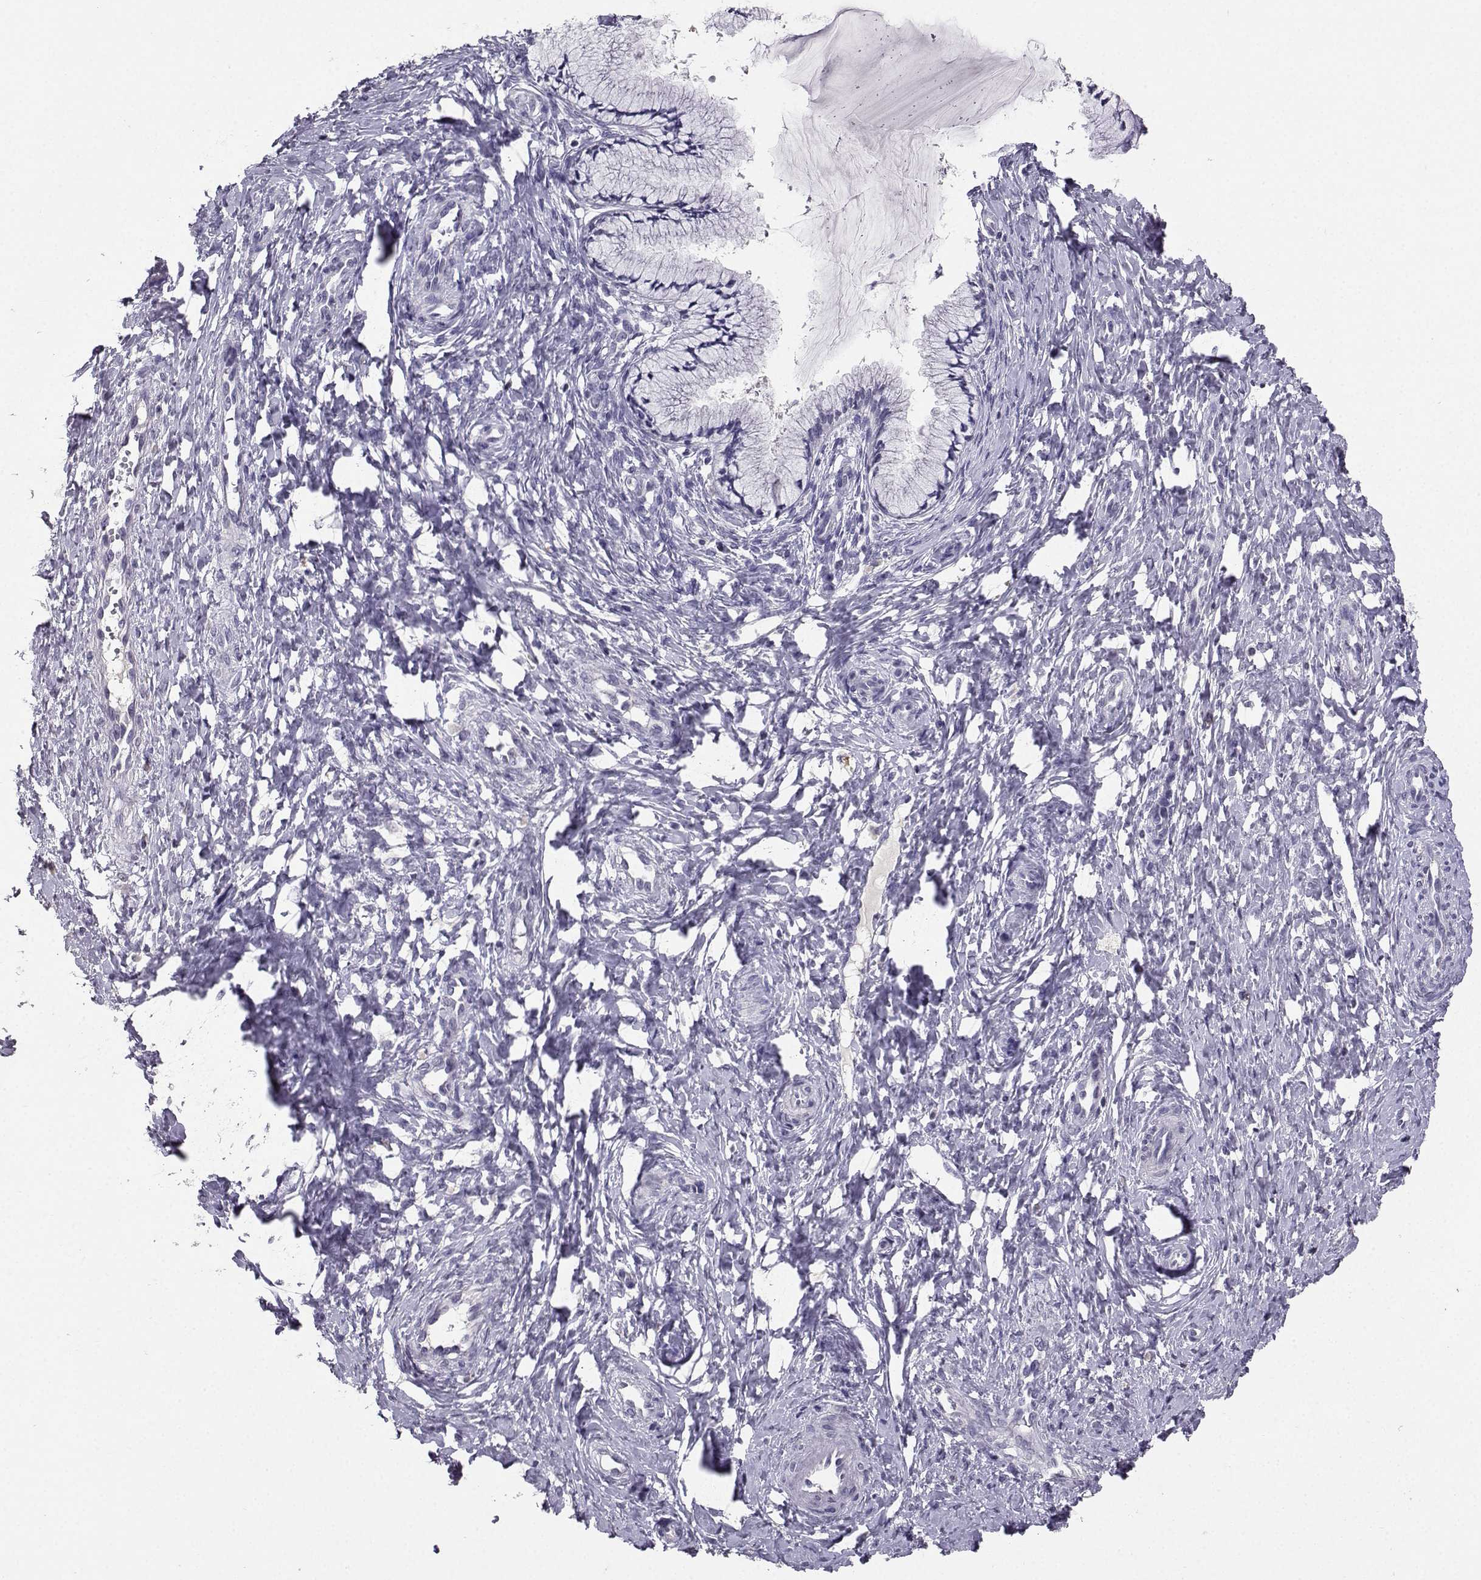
{"staining": {"intensity": "negative", "quantity": "none", "location": "none"}, "tissue": "cervix", "cell_type": "Glandular cells", "image_type": "normal", "snomed": [{"axis": "morphology", "description": "Normal tissue, NOS"}, {"axis": "topography", "description": "Cervix"}], "caption": "Protein analysis of benign cervix shows no significant positivity in glandular cells.", "gene": "SPAG11A", "patient": {"sex": "female", "age": 37}}